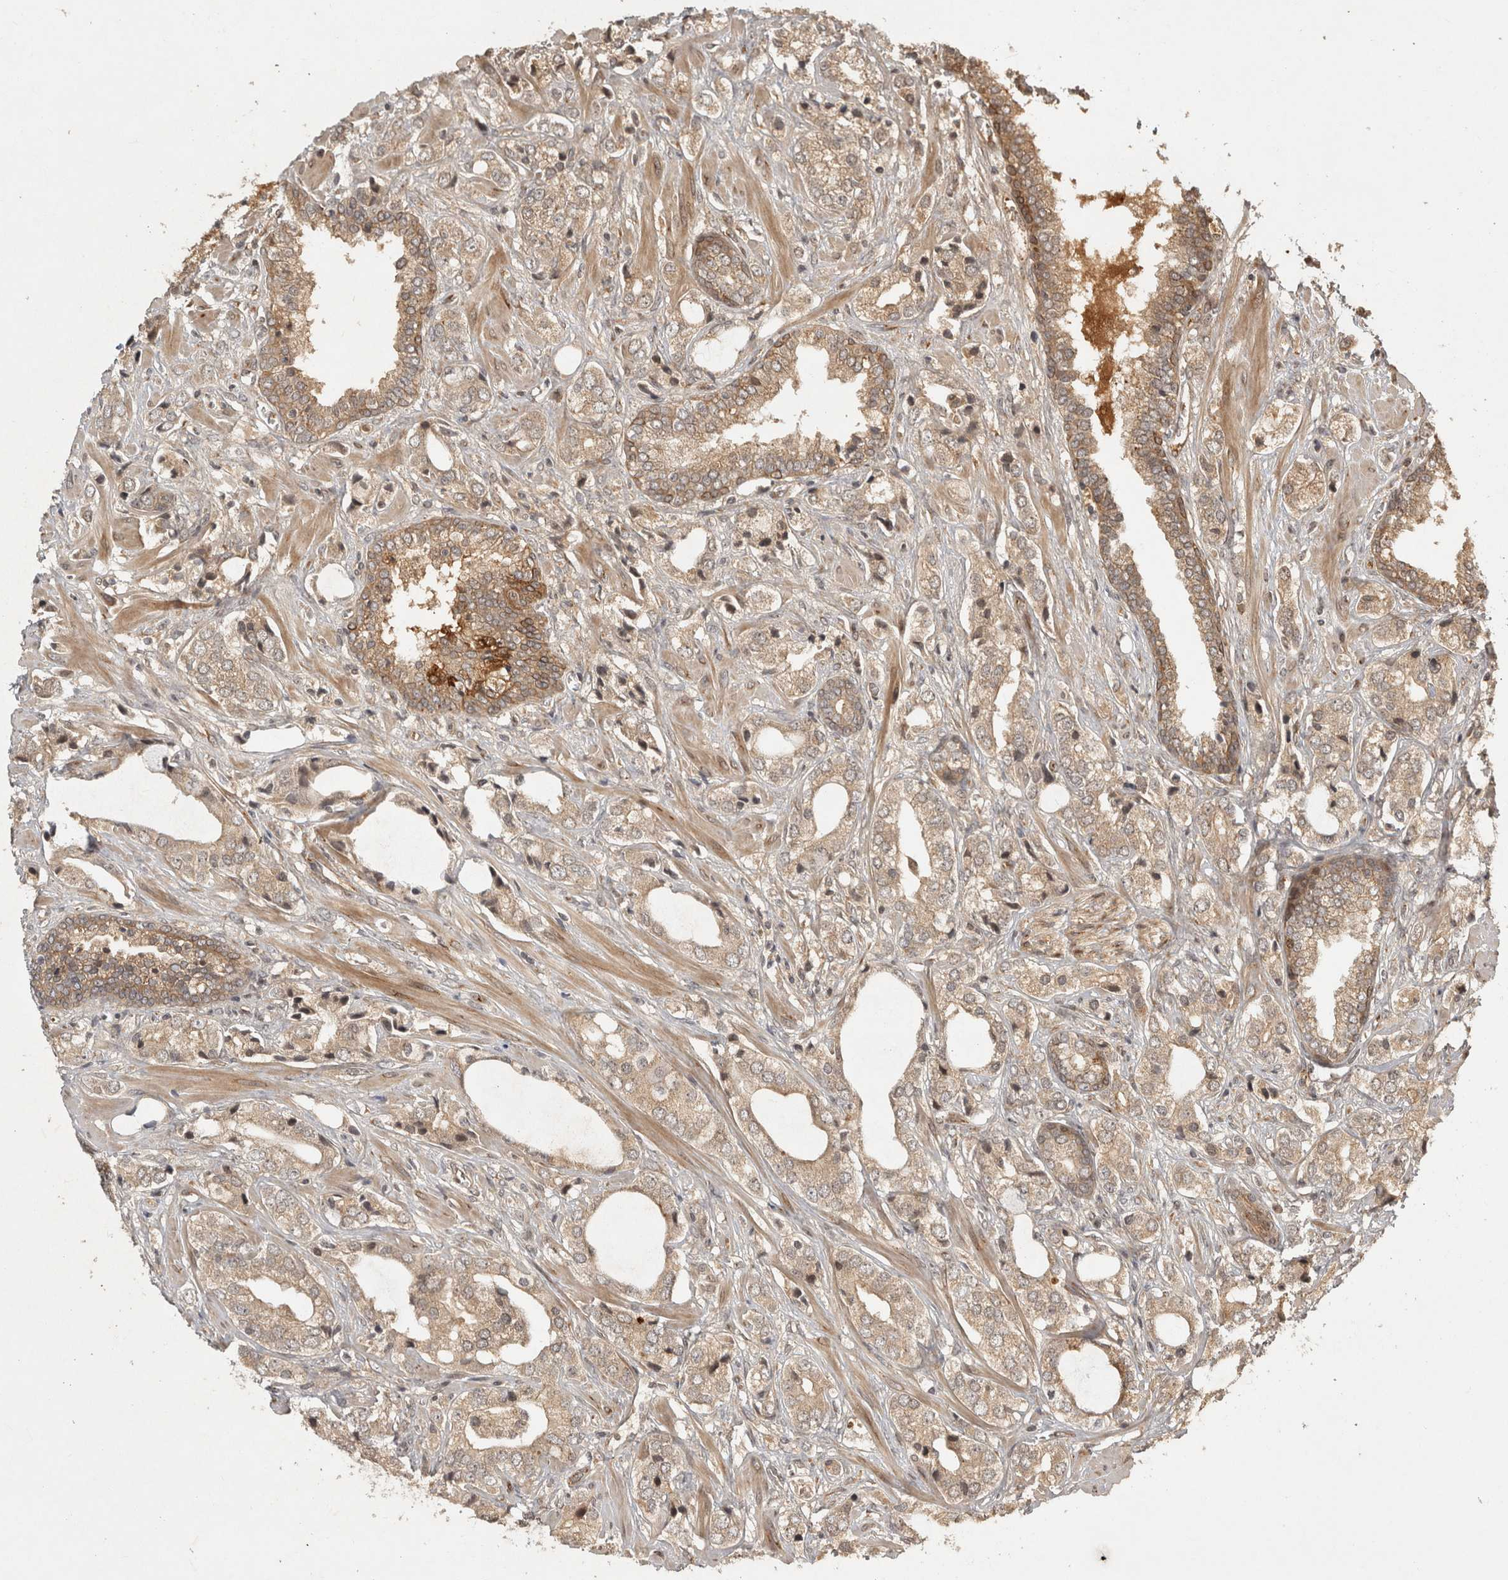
{"staining": {"intensity": "weak", "quantity": ">75%", "location": "cytoplasmic/membranous"}, "tissue": "prostate cancer", "cell_type": "Tumor cells", "image_type": "cancer", "snomed": [{"axis": "morphology", "description": "Adenocarcinoma, High grade"}, {"axis": "topography", "description": "Prostate"}], "caption": "Human prostate cancer stained with a protein marker demonstrates weak staining in tumor cells.", "gene": "CAMSAP2", "patient": {"sex": "male", "age": 66}}